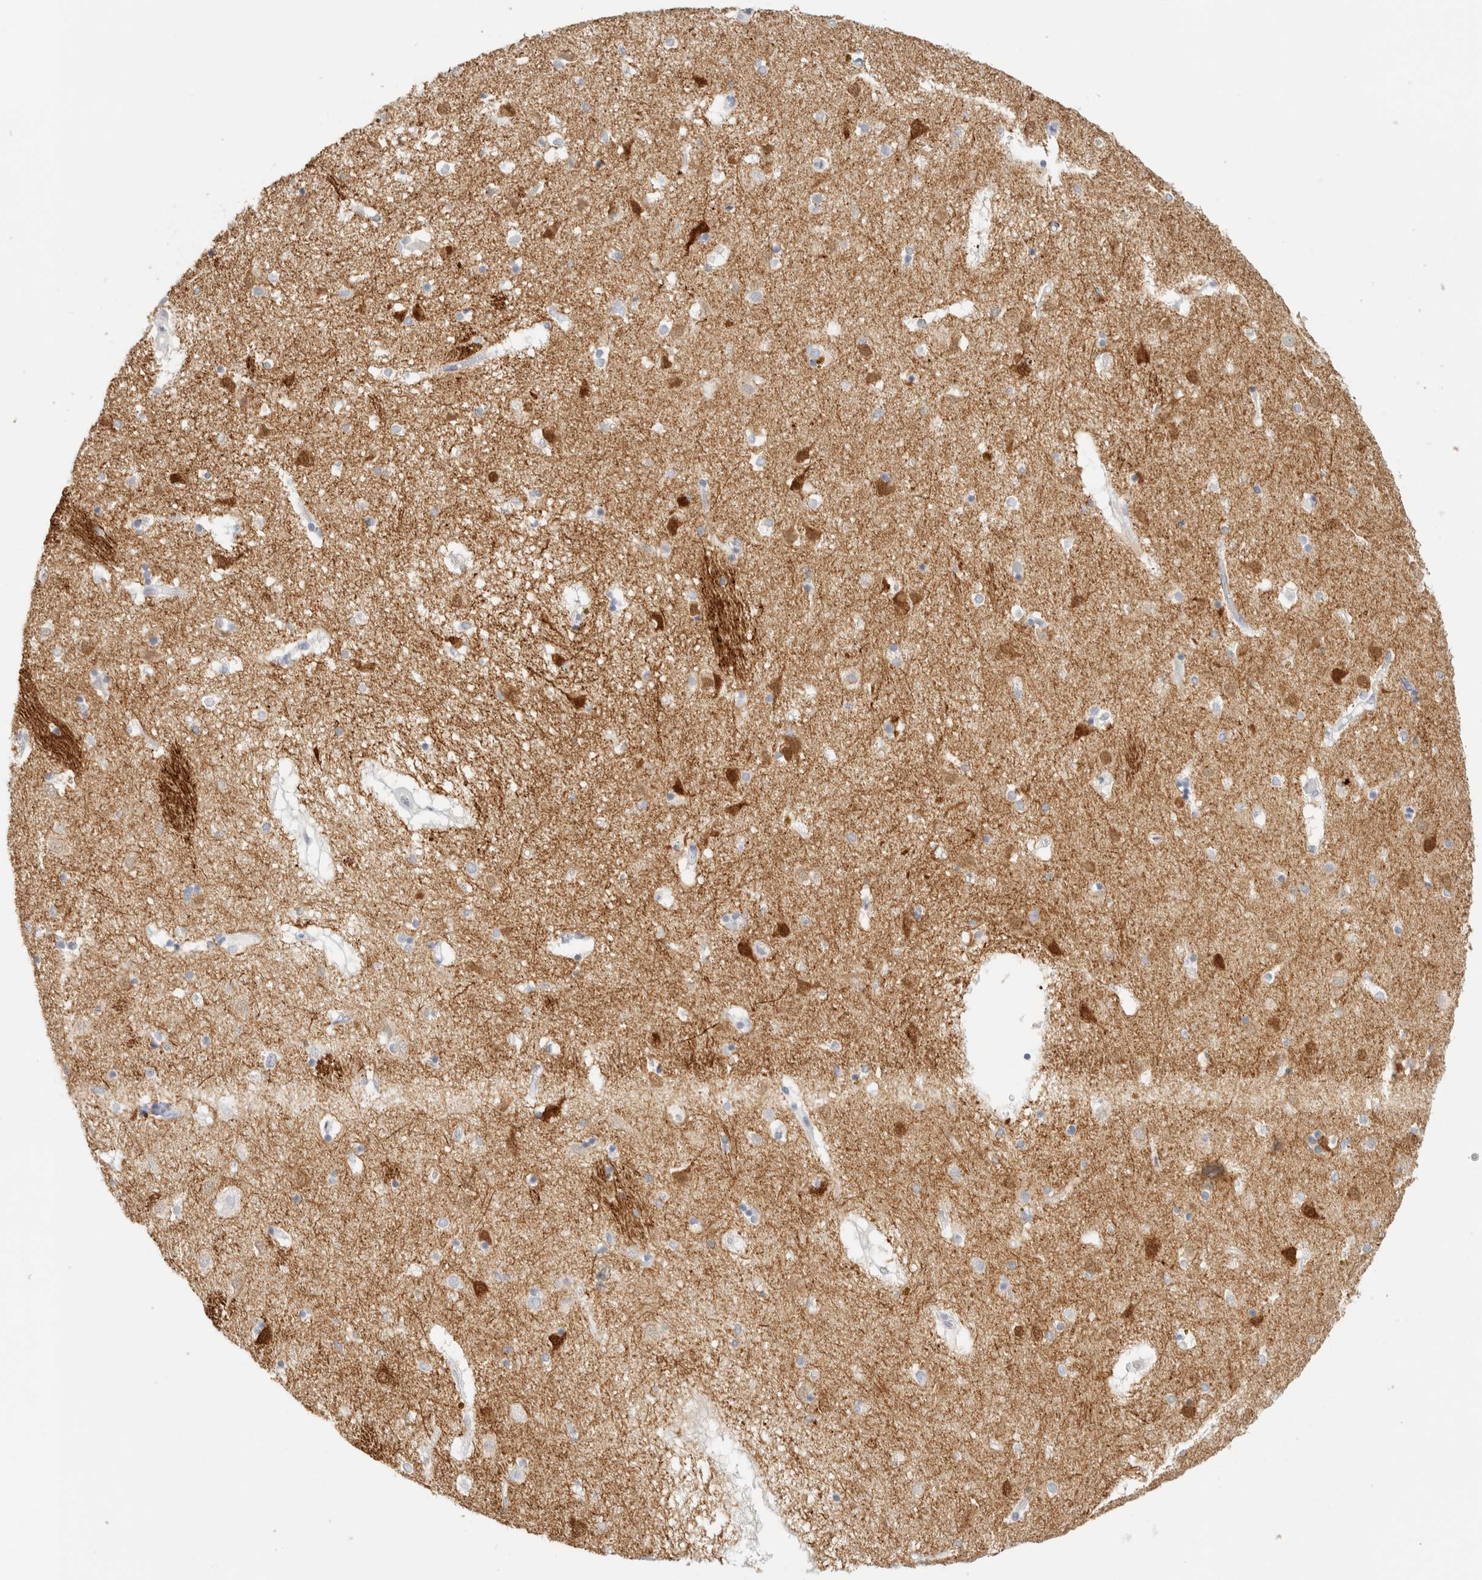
{"staining": {"intensity": "negative", "quantity": "none", "location": "none"}, "tissue": "caudate", "cell_type": "Glial cells", "image_type": "normal", "snomed": [{"axis": "morphology", "description": "Normal tissue, NOS"}, {"axis": "topography", "description": "Lateral ventricle wall"}], "caption": "IHC of normal caudate reveals no staining in glial cells. The staining was performed using DAB (3,3'-diaminobenzidine) to visualize the protein expression in brown, while the nuclei were stained in blue with hematoxylin (Magnification: 20x).", "gene": "NEFM", "patient": {"sex": "male", "age": 70}}